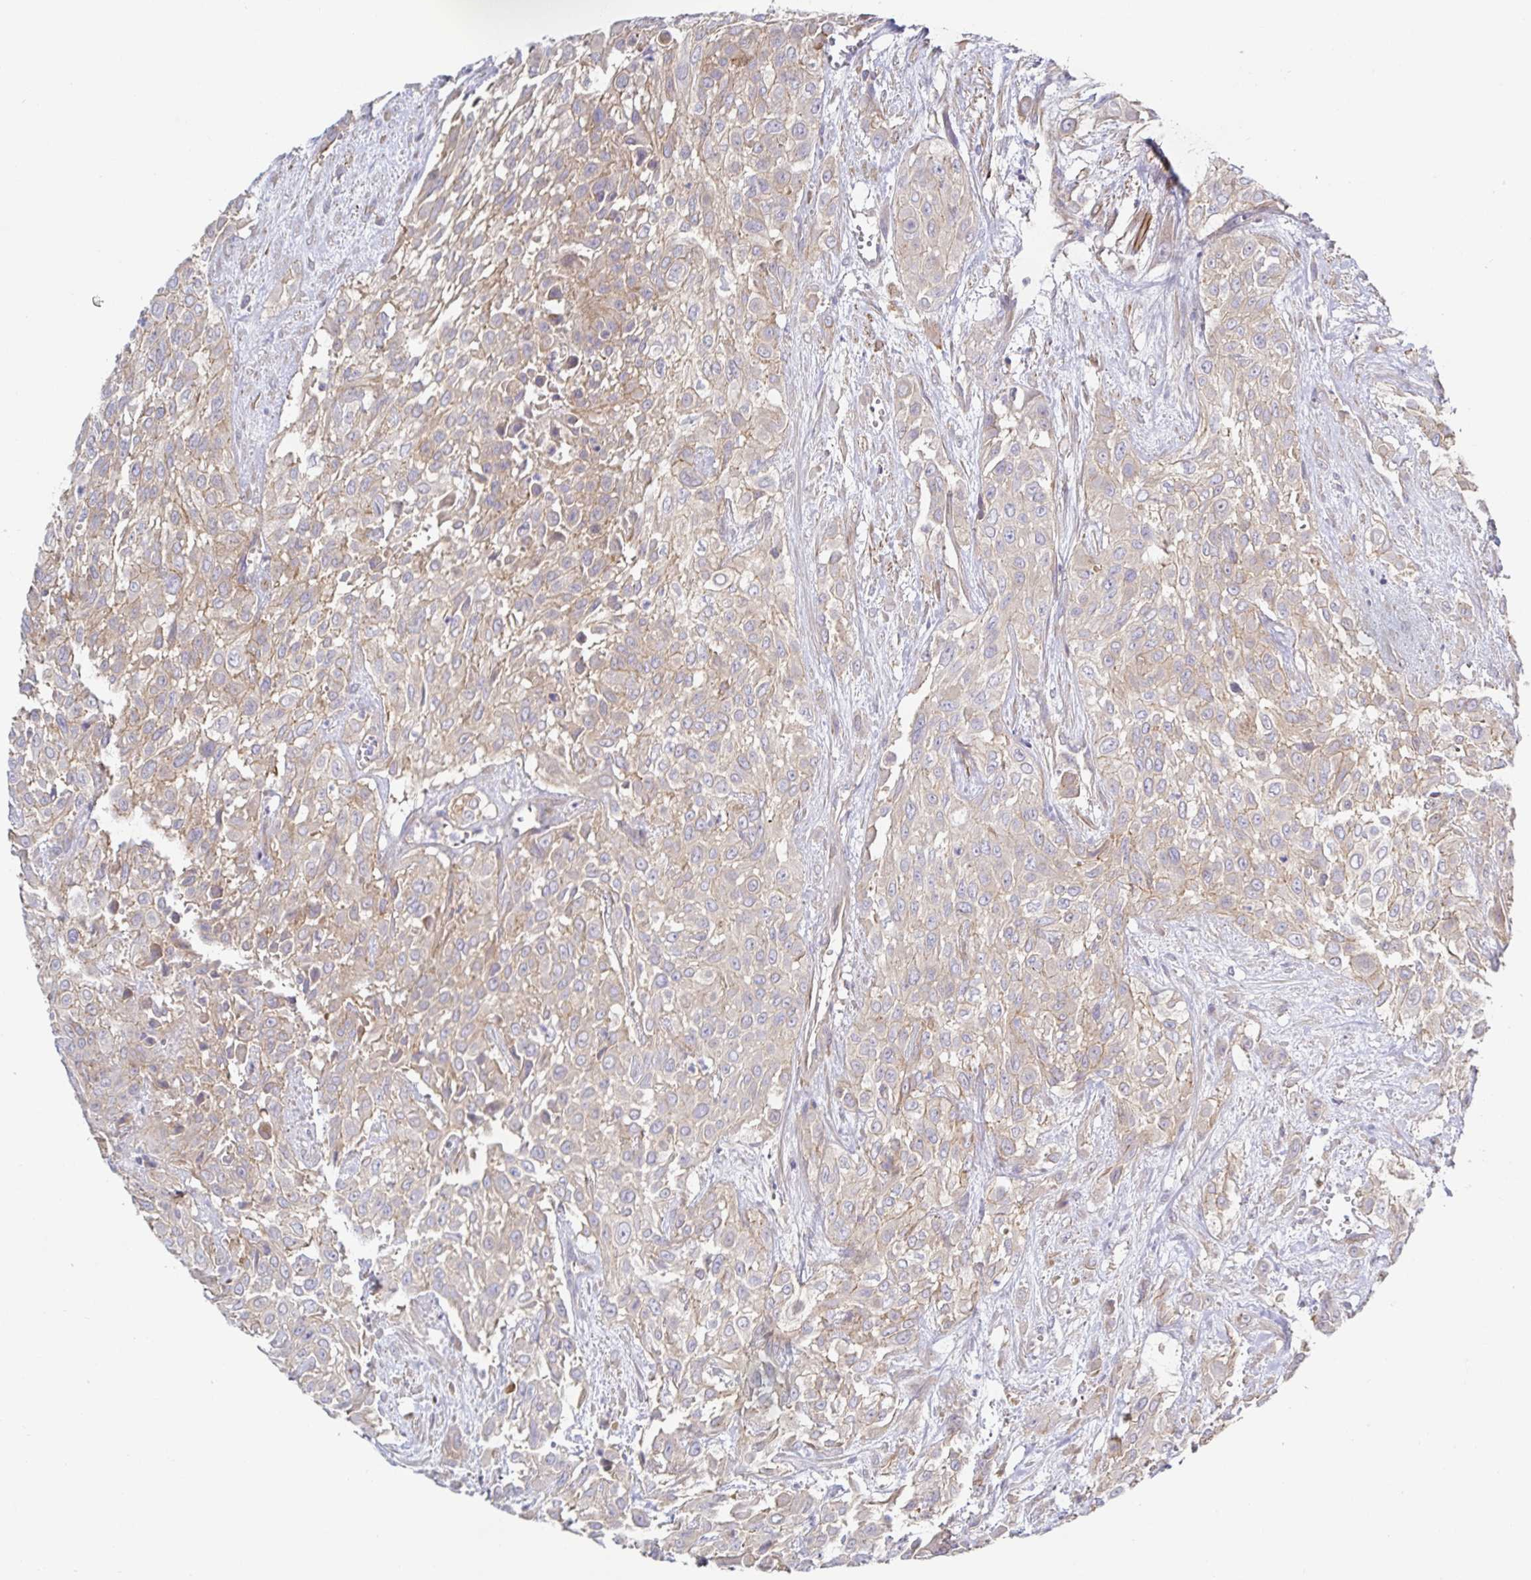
{"staining": {"intensity": "weak", "quantity": "25%-75%", "location": "cytoplasmic/membranous"}, "tissue": "urothelial cancer", "cell_type": "Tumor cells", "image_type": "cancer", "snomed": [{"axis": "morphology", "description": "Urothelial carcinoma, High grade"}, {"axis": "topography", "description": "Urinary bladder"}], "caption": "Urothelial cancer tissue shows weak cytoplasmic/membranous expression in about 25%-75% of tumor cells", "gene": "METTL22", "patient": {"sex": "male", "age": 57}}